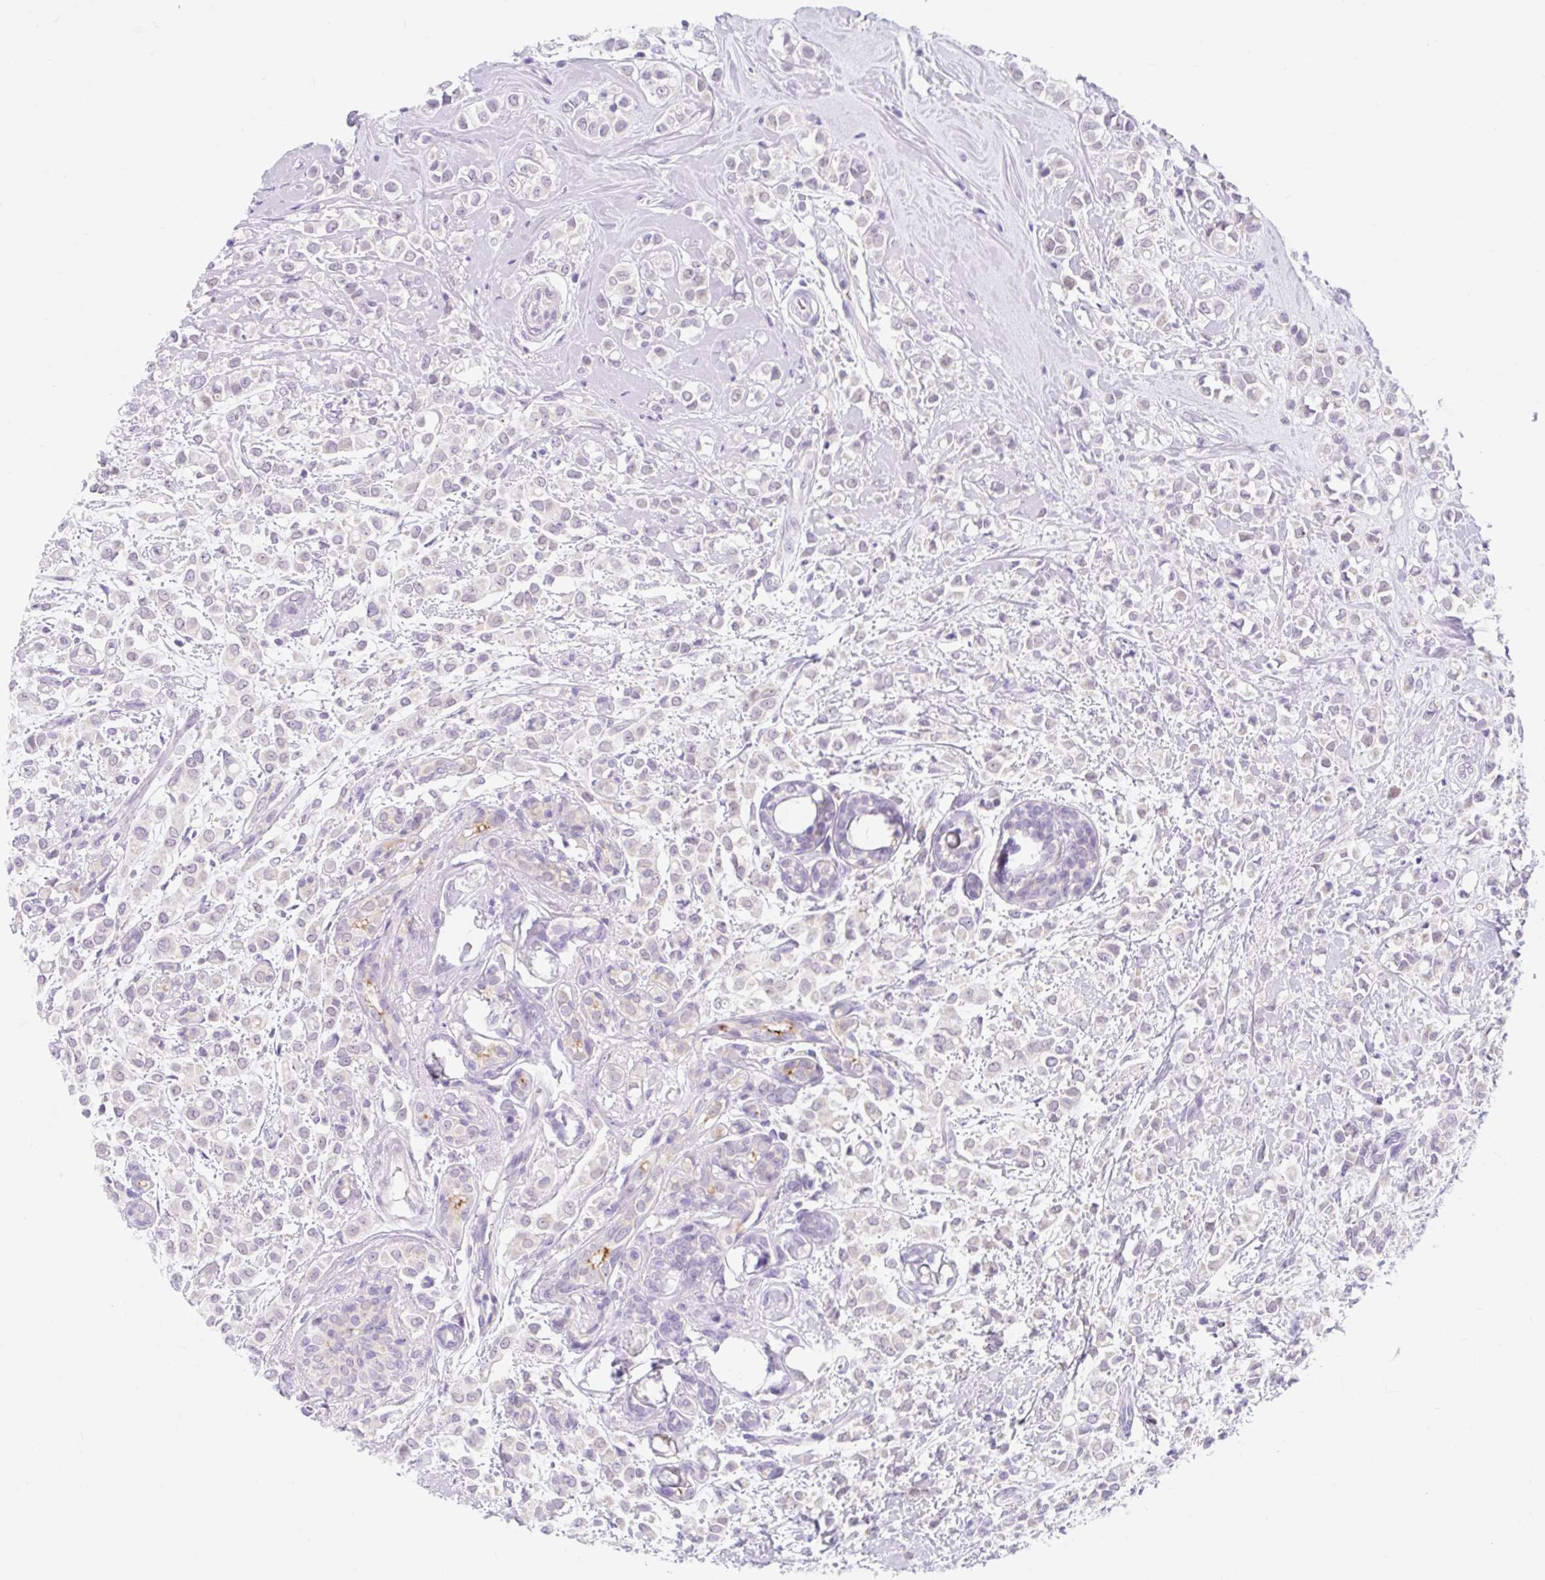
{"staining": {"intensity": "negative", "quantity": "none", "location": "none"}, "tissue": "breast cancer", "cell_type": "Tumor cells", "image_type": "cancer", "snomed": [{"axis": "morphology", "description": "Lobular carcinoma"}, {"axis": "topography", "description": "Breast"}], "caption": "The histopathology image displays no significant expression in tumor cells of breast lobular carcinoma.", "gene": "ITPK1", "patient": {"sex": "female", "age": 68}}